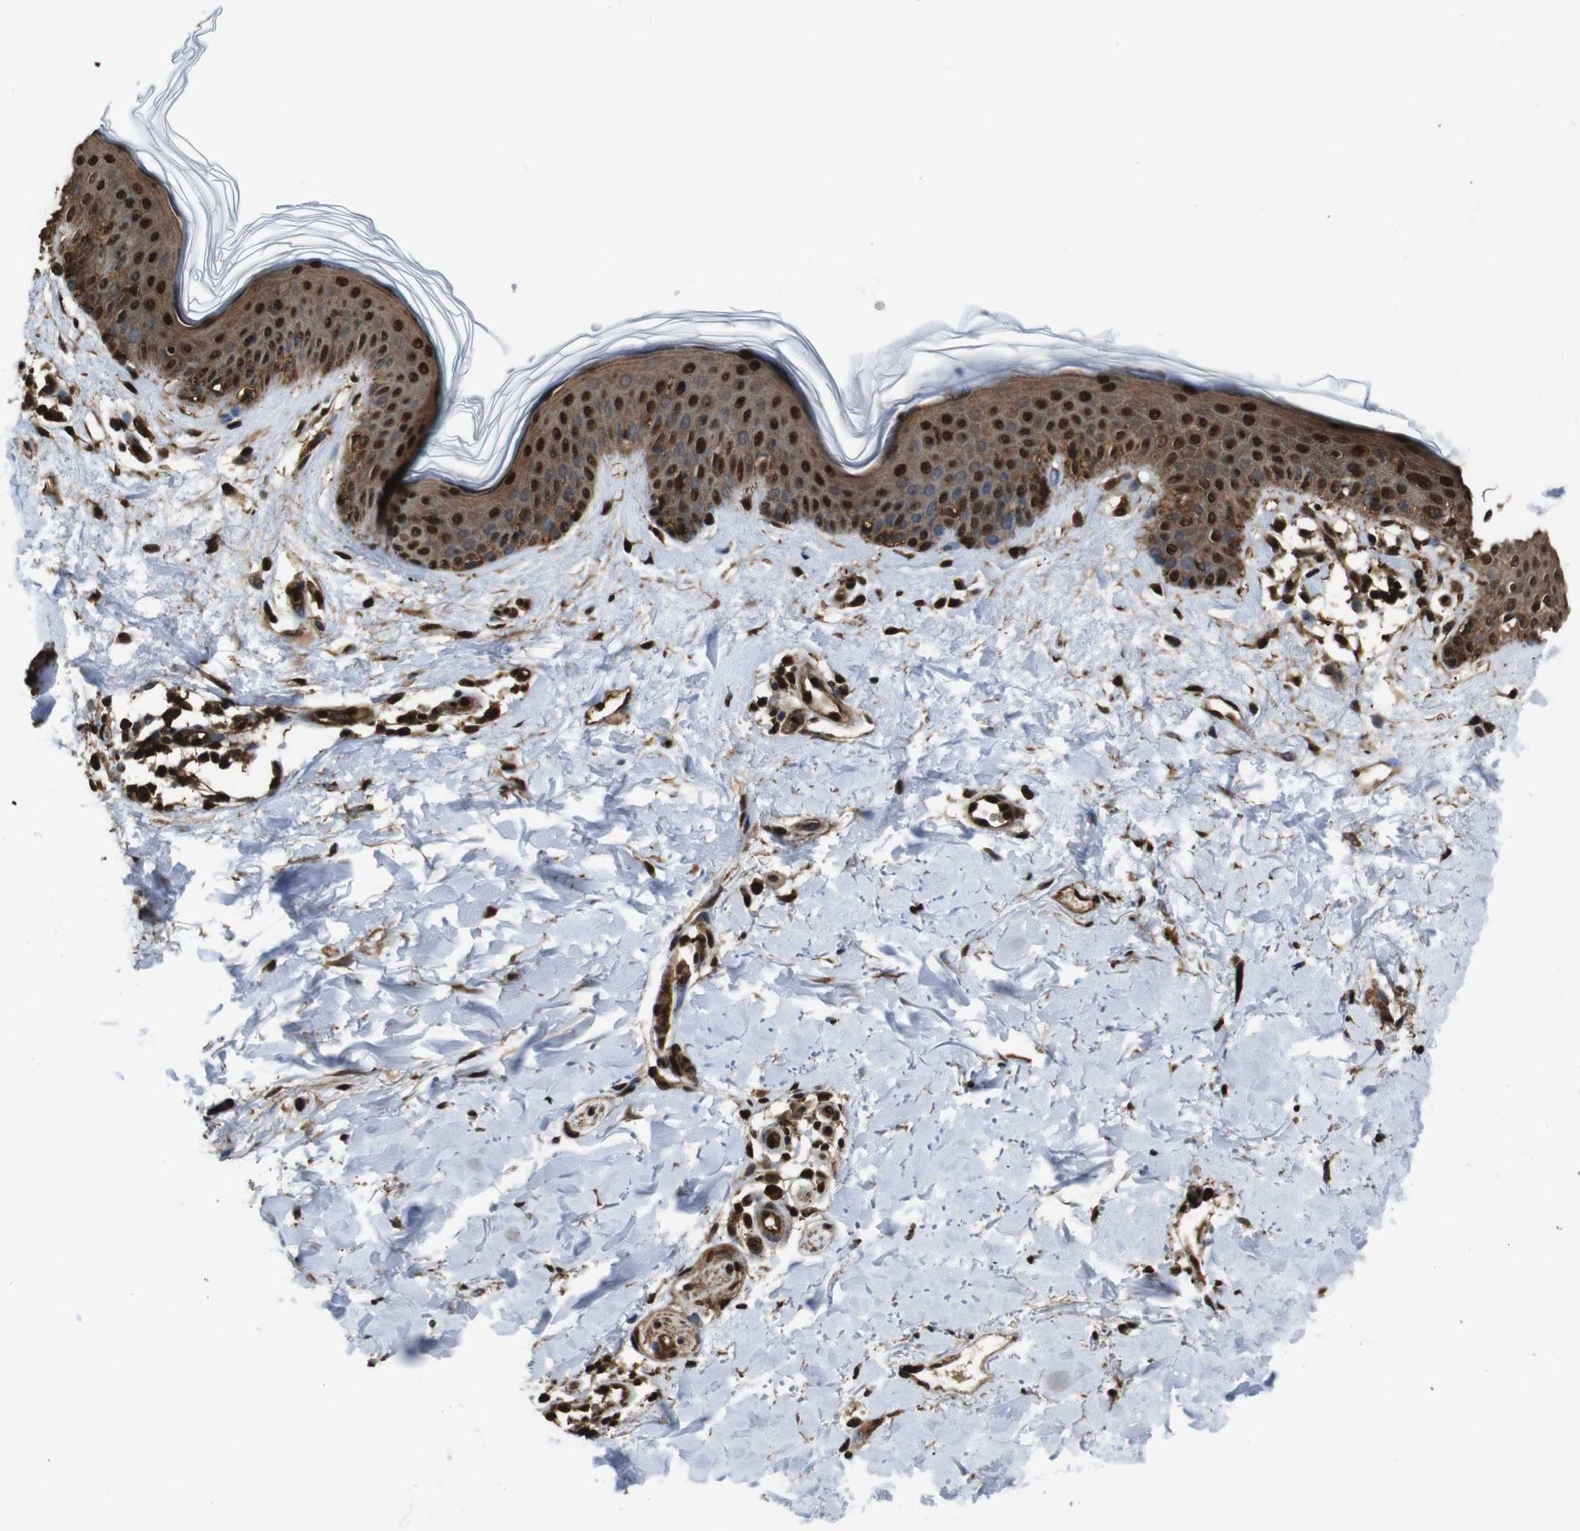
{"staining": {"intensity": "strong", "quantity": ">75%", "location": "cytoplasmic/membranous,nuclear"}, "tissue": "skin", "cell_type": "Fibroblasts", "image_type": "normal", "snomed": [{"axis": "morphology", "description": "Normal tissue, NOS"}, {"axis": "topography", "description": "Skin"}], "caption": "The micrograph displays immunohistochemical staining of benign skin. There is strong cytoplasmic/membranous,nuclear expression is identified in approximately >75% of fibroblasts.", "gene": "VCP", "patient": {"sex": "female", "age": 56}}